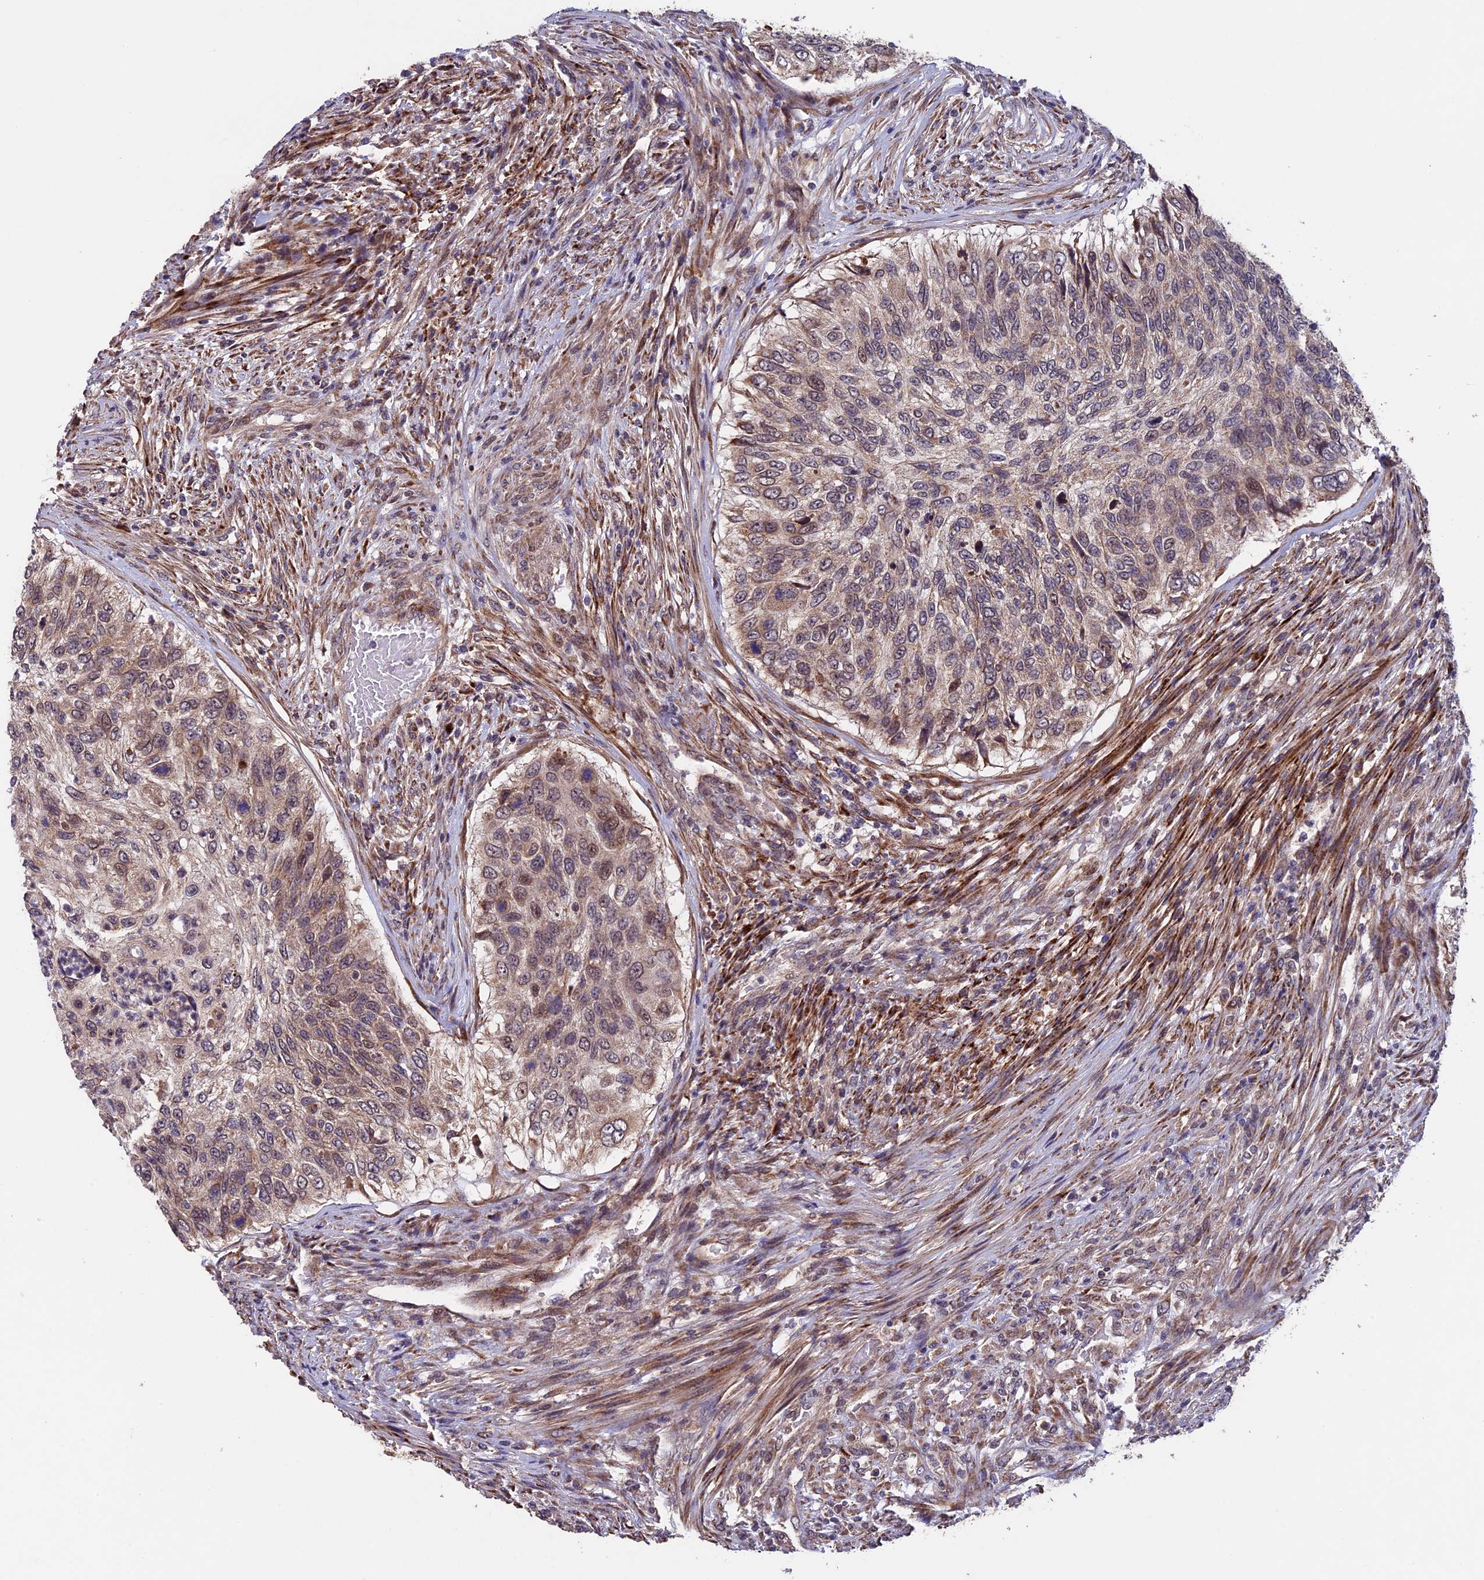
{"staining": {"intensity": "weak", "quantity": ">75%", "location": "cytoplasmic/membranous,nuclear"}, "tissue": "urothelial cancer", "cell_type": "Tumor cells", "image_type": "cancer", "snomed": [{"axis": "morphology", "description": "Urothelial carcinoma, High grade"}, {"axis": "topography", "description": "Urinary bladder"}], "caption": "Weak cytoplasmic/membranous and nuclear positivity for a protein is identified in approximately >75% of tumor cells of urothelial cancer using IHC.", "gene": "RNF17", "patient": {"sex": "female", "age": 60}}